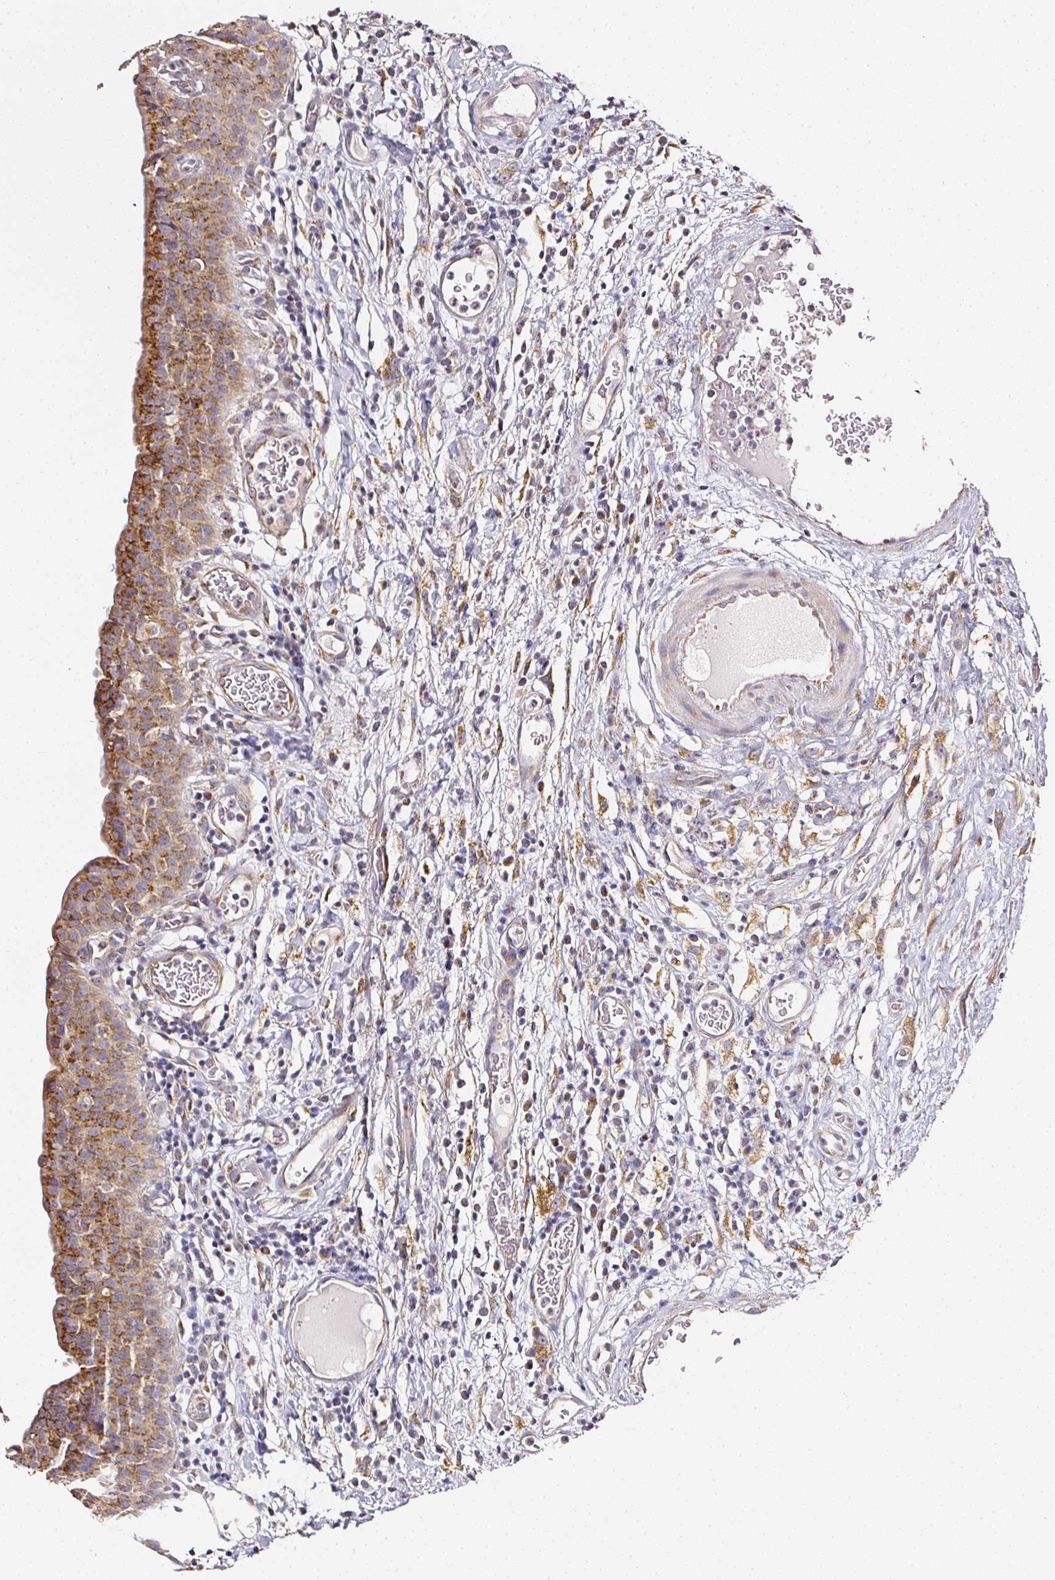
{"staining": {"intensity": "moderate", "quantity": ">75%", "location": "cytoplasmic/membranous"}, "tissue": "urinary bladder", "cell_type": "Urothelial cells", "image_type": "normal", "snomed": [{"axis": "morphology", "description": "Normal tissue, NOS"}, {"axis": "morphology", "description": "Inflammation, NOS"}, {"axis": "topography", "description": "Urinary bladder"}], "caption": "Urothelial cells reveal moderate cytoplasmic/membranous staining in about >75% of cells in normal urinary bladder.", "gene": "NTRK1", "patient": {"sex": "male", "age": 57}}